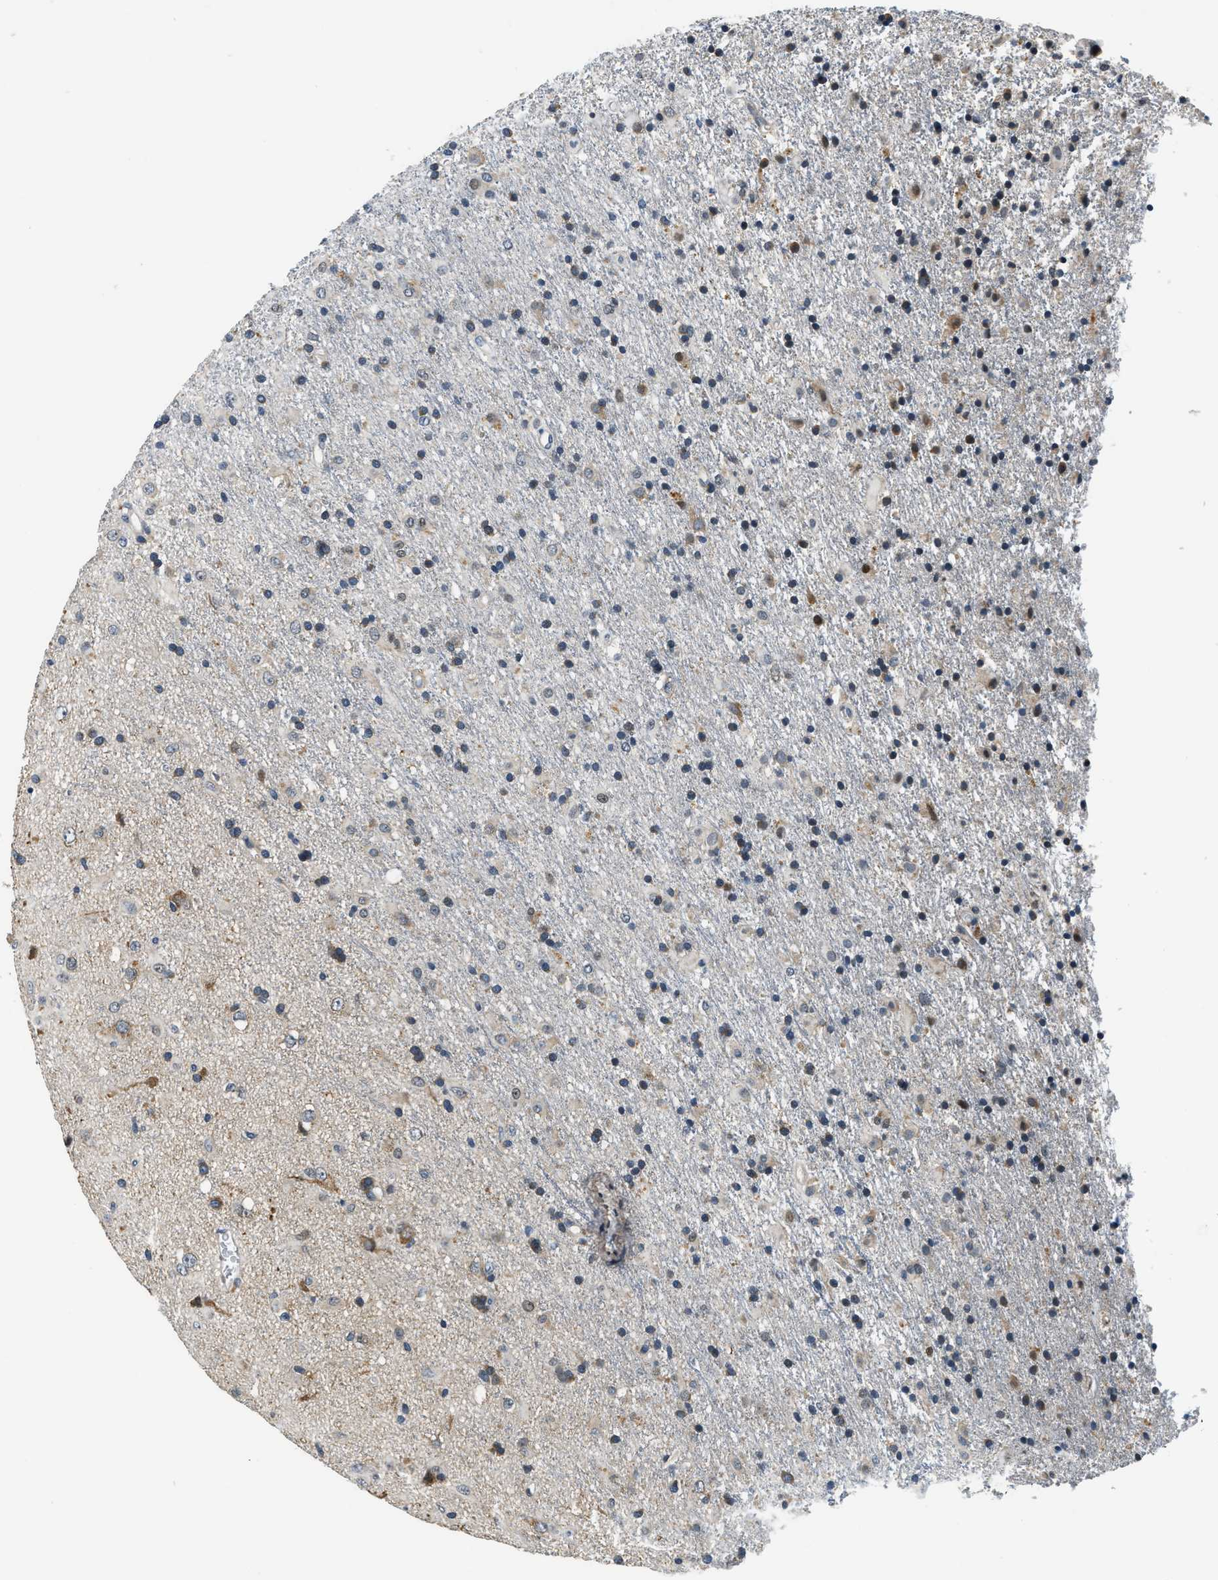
{"staining": {"intensity": "negative", "quantity": "none", "location": "none"}, "tissue": "glioma", "cell_type": "Tumor cells", "image_type": "cancer", "snomed": [{"axis": "morphology", "description": "Glioma, malignant, Low grade"}, {"axis": "topography", "description": "Brain"}], "caption": "A micrograph of human low-grade glioma (malignant) is negative for staining in tumor cells.", "gene": "YAE1", "patient": {"sex": "male", "age": 65}}